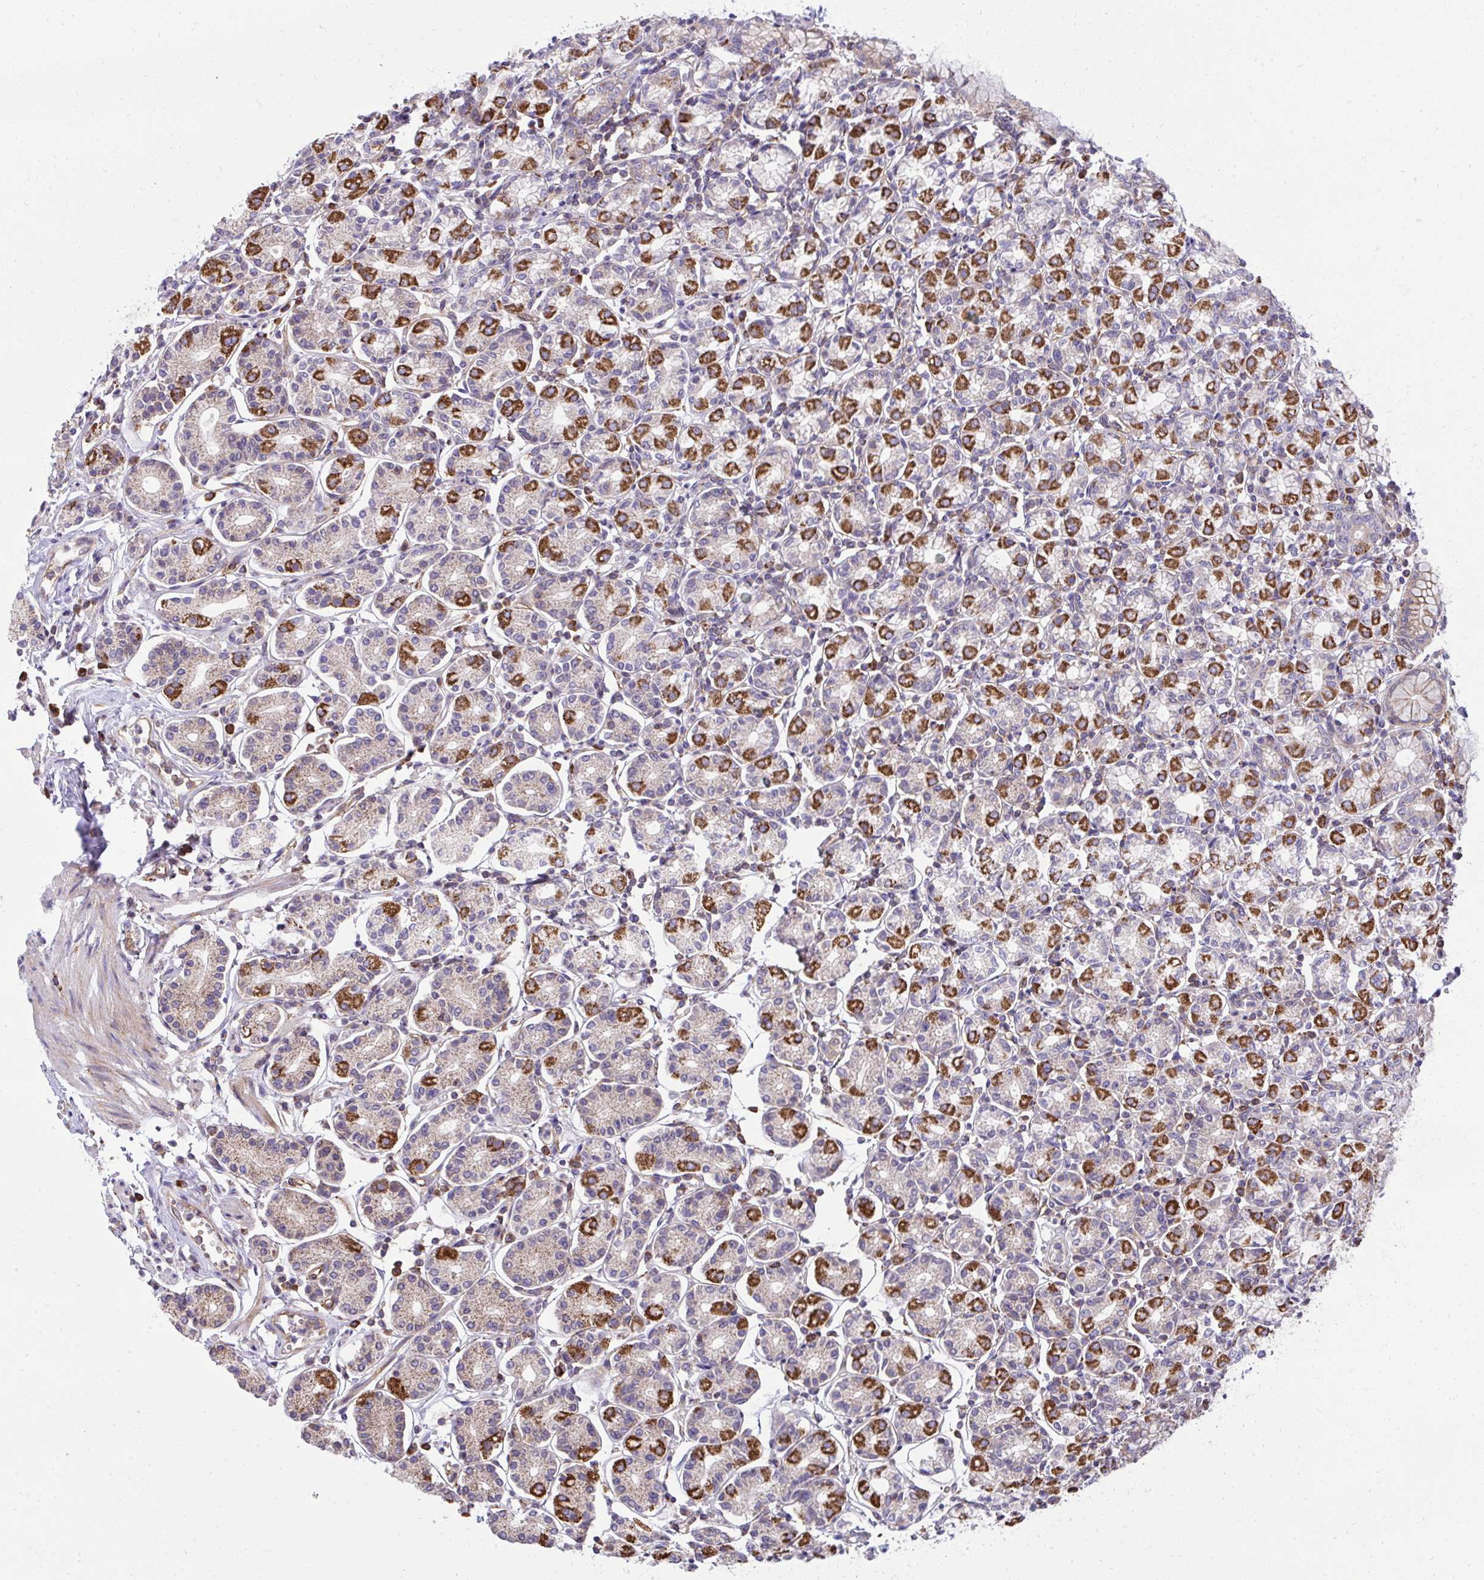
{"staining": {"intensity": "strong", "quantity": "25%-75%", "location": "cytoplasmic/membranous"}, "tissue": "stomach", "cell_type": "Glandular cells", "image_type": "normal", "snomed": [{"axis": "morphology", "description": "Normal tissue, NOS"}, {"axis": "topography", "description": "Stomach"}], "caption": "A photomicrograph showing strong cytoplasmic/membranous staining in about 25%-75% of glandular cells in benign stomach, as visualized by brown immunohistochemical staining.", "gene": "NMNAT3", "patient": {"sex": "female", "age": 62}}